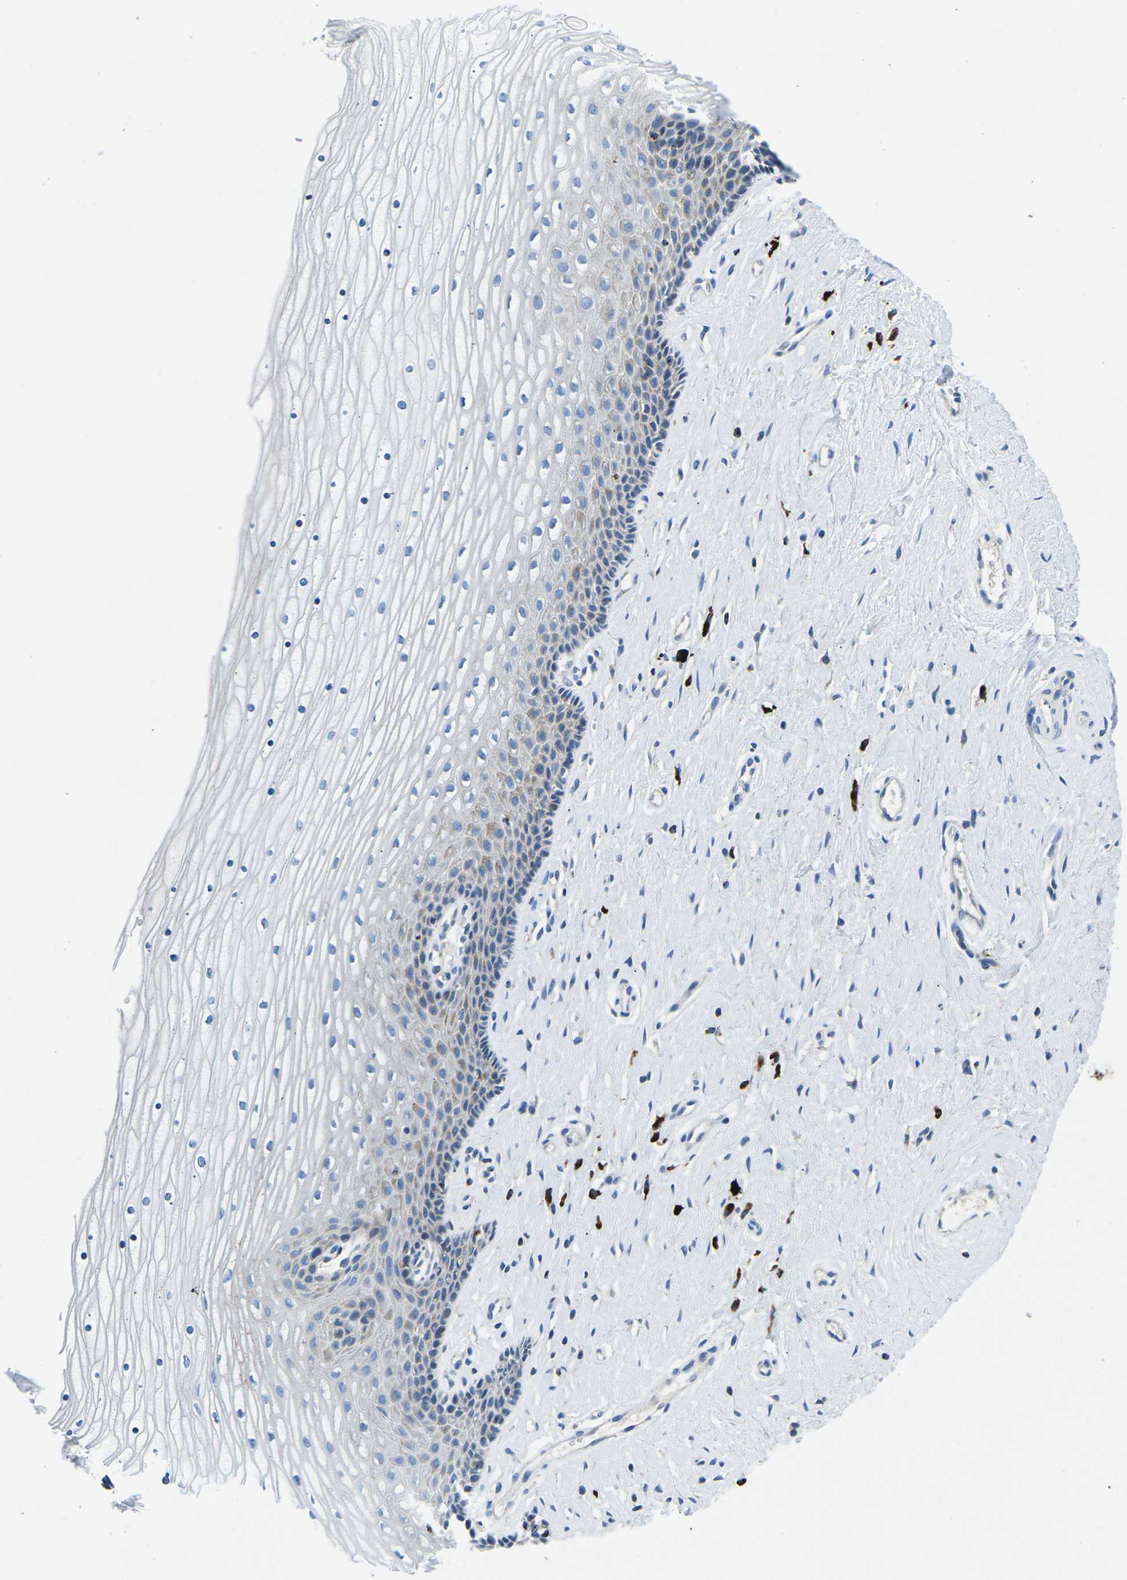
{"staining": {"intensity": "moderate", "quantity": ">75%", "location": "cytoplasmic/membranous"}, "tissue": "cervix", "cell_type": "Glandular cells", "image_type": "normal", "snomed": [{"axis": "morphology", "description": "Normal tissue, NOS"}, {"axis": "topography", "description": "Cervix"}], "caption": "A high-resolution image shows immunohistochemistry (IHC) staining of benign cervix, which reveals moderate cytoplasmic/membranous expression in about >75% of glandular cells.", "gene": "MC4R", "patient": {"sex": "female", "age": 39}}